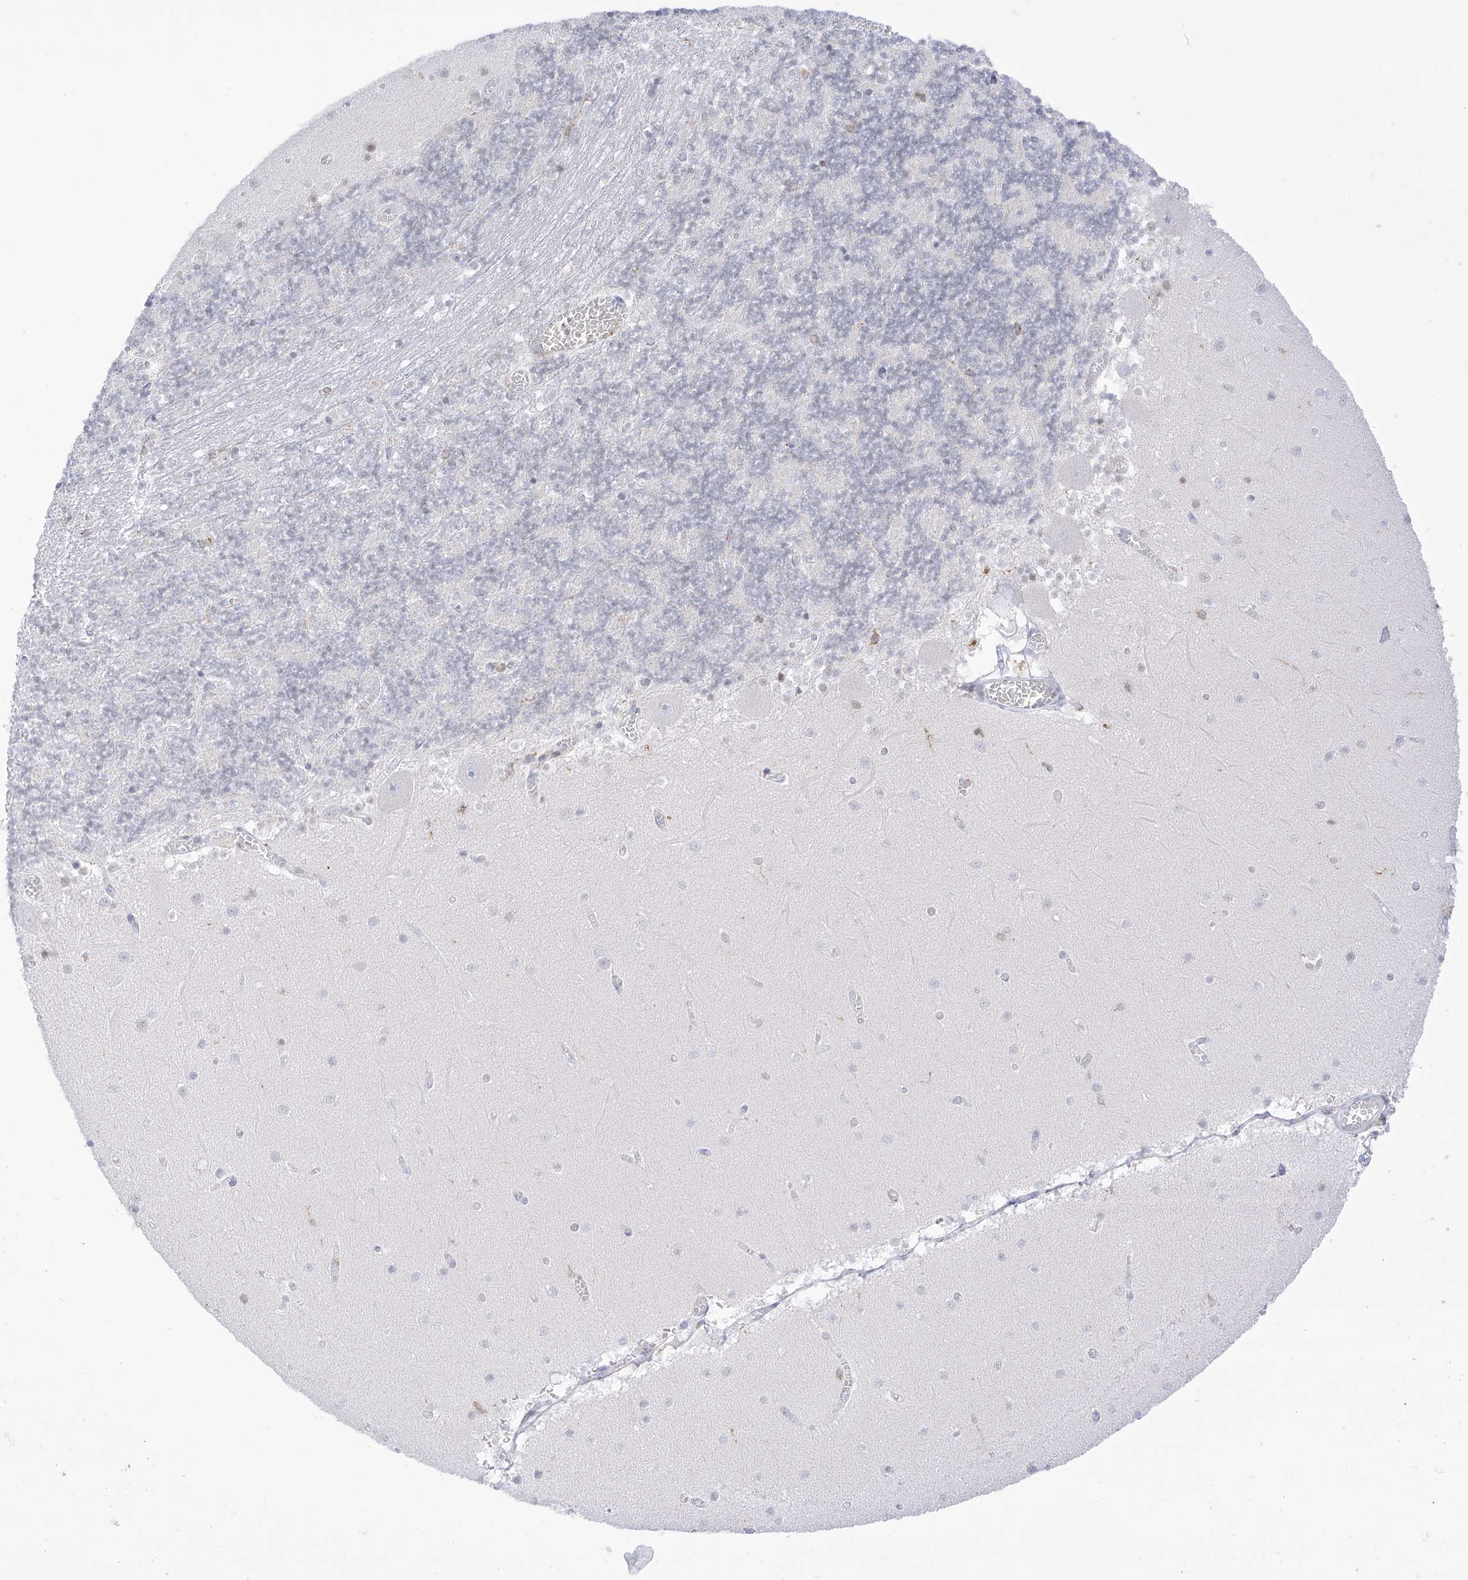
{"staining": {"intensity": "moderate", "quantity": "<25%", "location": "cytoplasmic/membranous"}, "tissue": "cerebellum", "cell_type": "Cells in granular layer", "image_type": "normal", "snomed": [{"axis": "morphology", "description": "Normal tissue, NOS"}, {"axis": "topography", "description": "Cerebellum"}], "caption": "This histopathology image displays benign cerebellum stained with immunohistochemistry (IHC) to label a protein in brown. The cytoplasmic/membranous of cells in granular layer show moderate positivity for the protein. Nuclei are counter-stained blue.", "gene": "TBXAS1", "patient": {"sex": "female", "age": 28}}